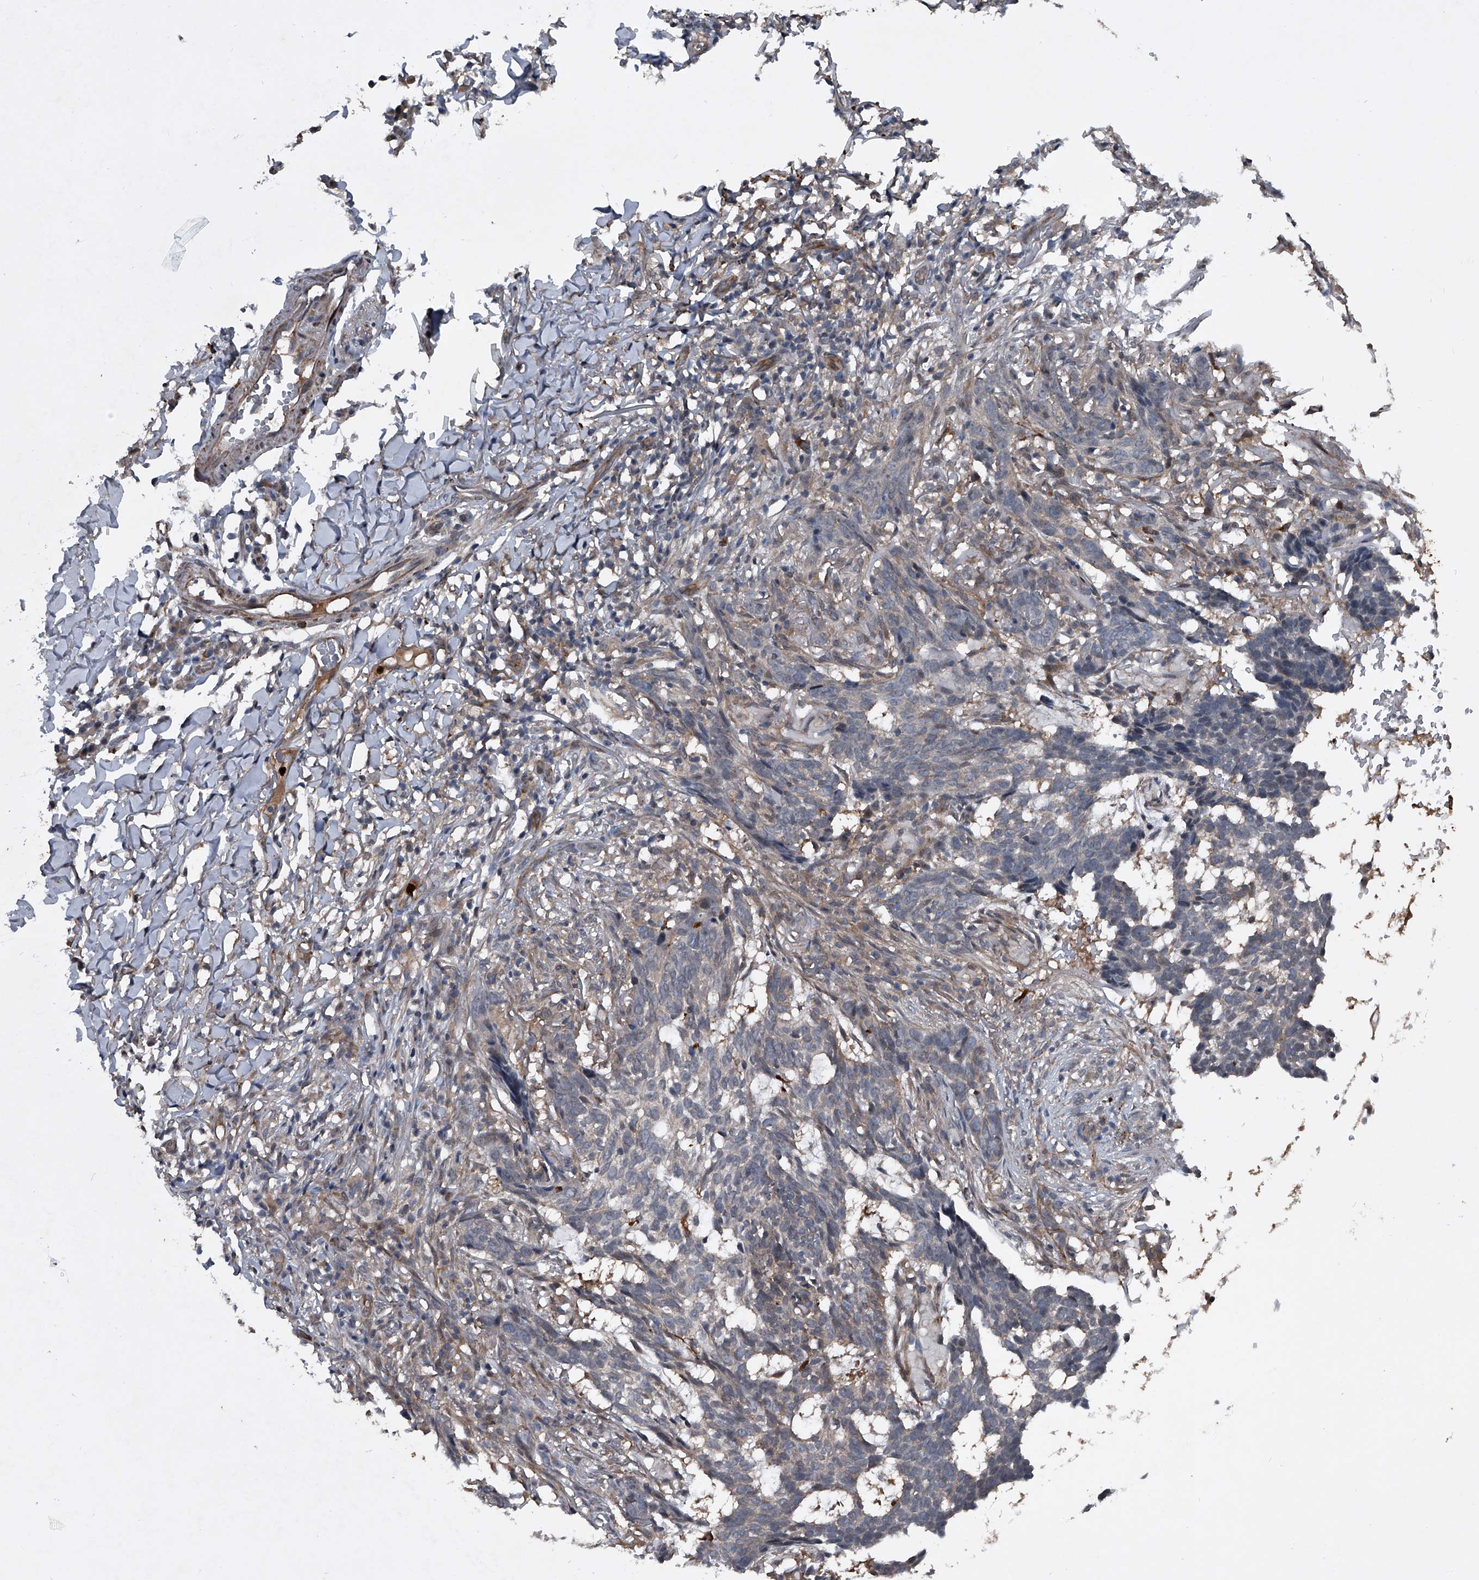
{"staining": {"intensity": "weak", "quantity": "25%-75%", "location": "cytoplasmic/membranous"}, "tissue": "skin cancer", "cell_type": "Tumor cells", "image_type": "cancer", "snomed": [{"axis": "morphology", "description": "Basal cell carcinoma"}, {"axis": "topography", "description": "Skin"}], "caption": "Protein staining of skin basal cell carcinoma tissue reveals weak cytoplasmic/membranous staining in approximately 25%-75% of tumor cells. (DAB (3,3'-diaminobenzidine) IHC, brown staining for protein, blue staining for nuclei).", "gene": "MAPKAP1", "patient": {"sex": "male", "age": 85}}